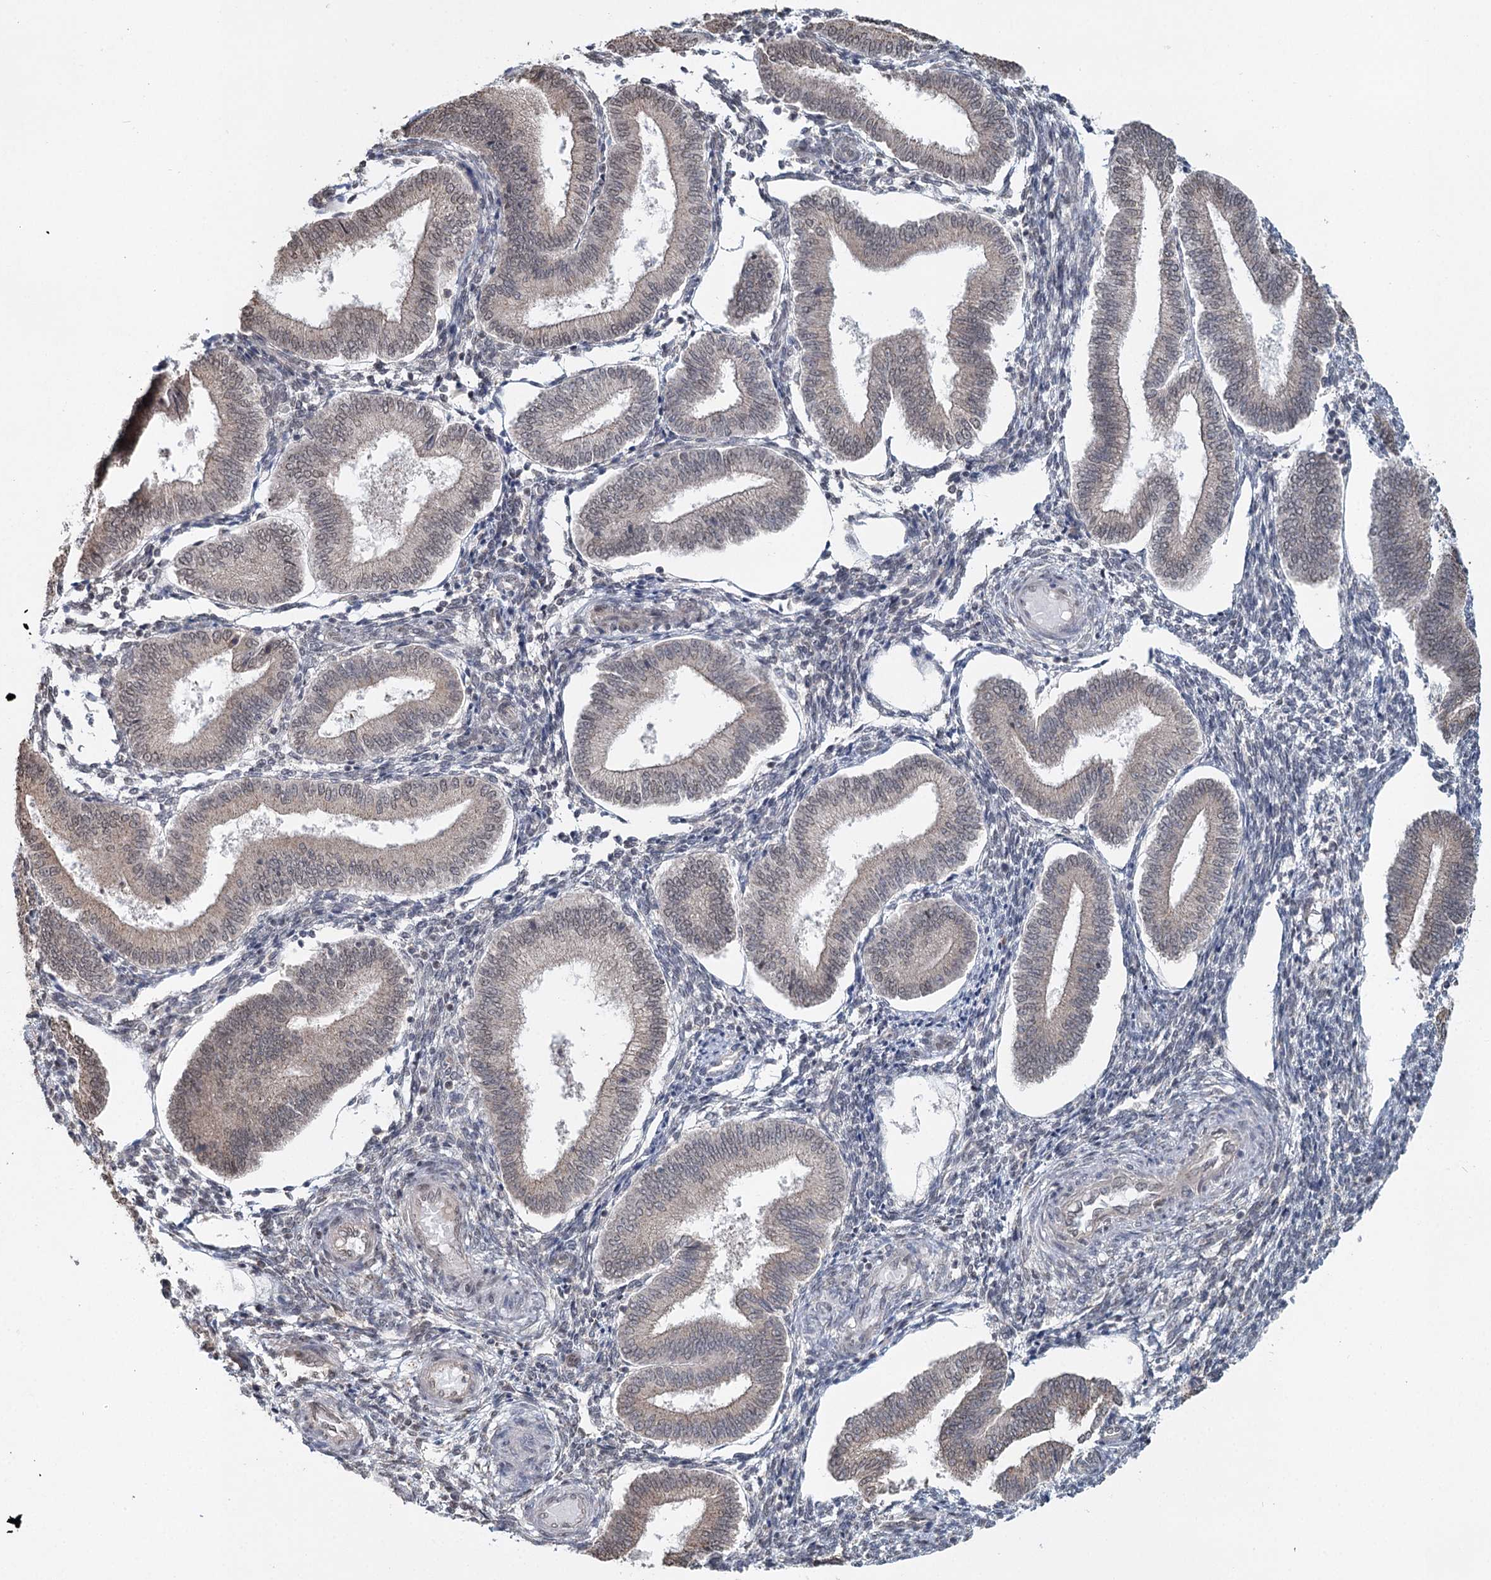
{"staining": {"intensity": "negative", "quantity": "none", "location": "none"}, "tissue": "endometrium", "cell_type": "Cells in endometrial stroma", "image_type": "normal", "snomed": [{"axis": "morphology", "description": "Normal tissue, NOS"}, {"axis": "topography", "description": "Endometrium"}], "caption": "Immunohistochemistry (IHC) of normal human endometrium exhibits no positivity in cells in endometrial stroma.", "gene": "GPALPP1", "patient": {"sex": "female", "age": 39}}